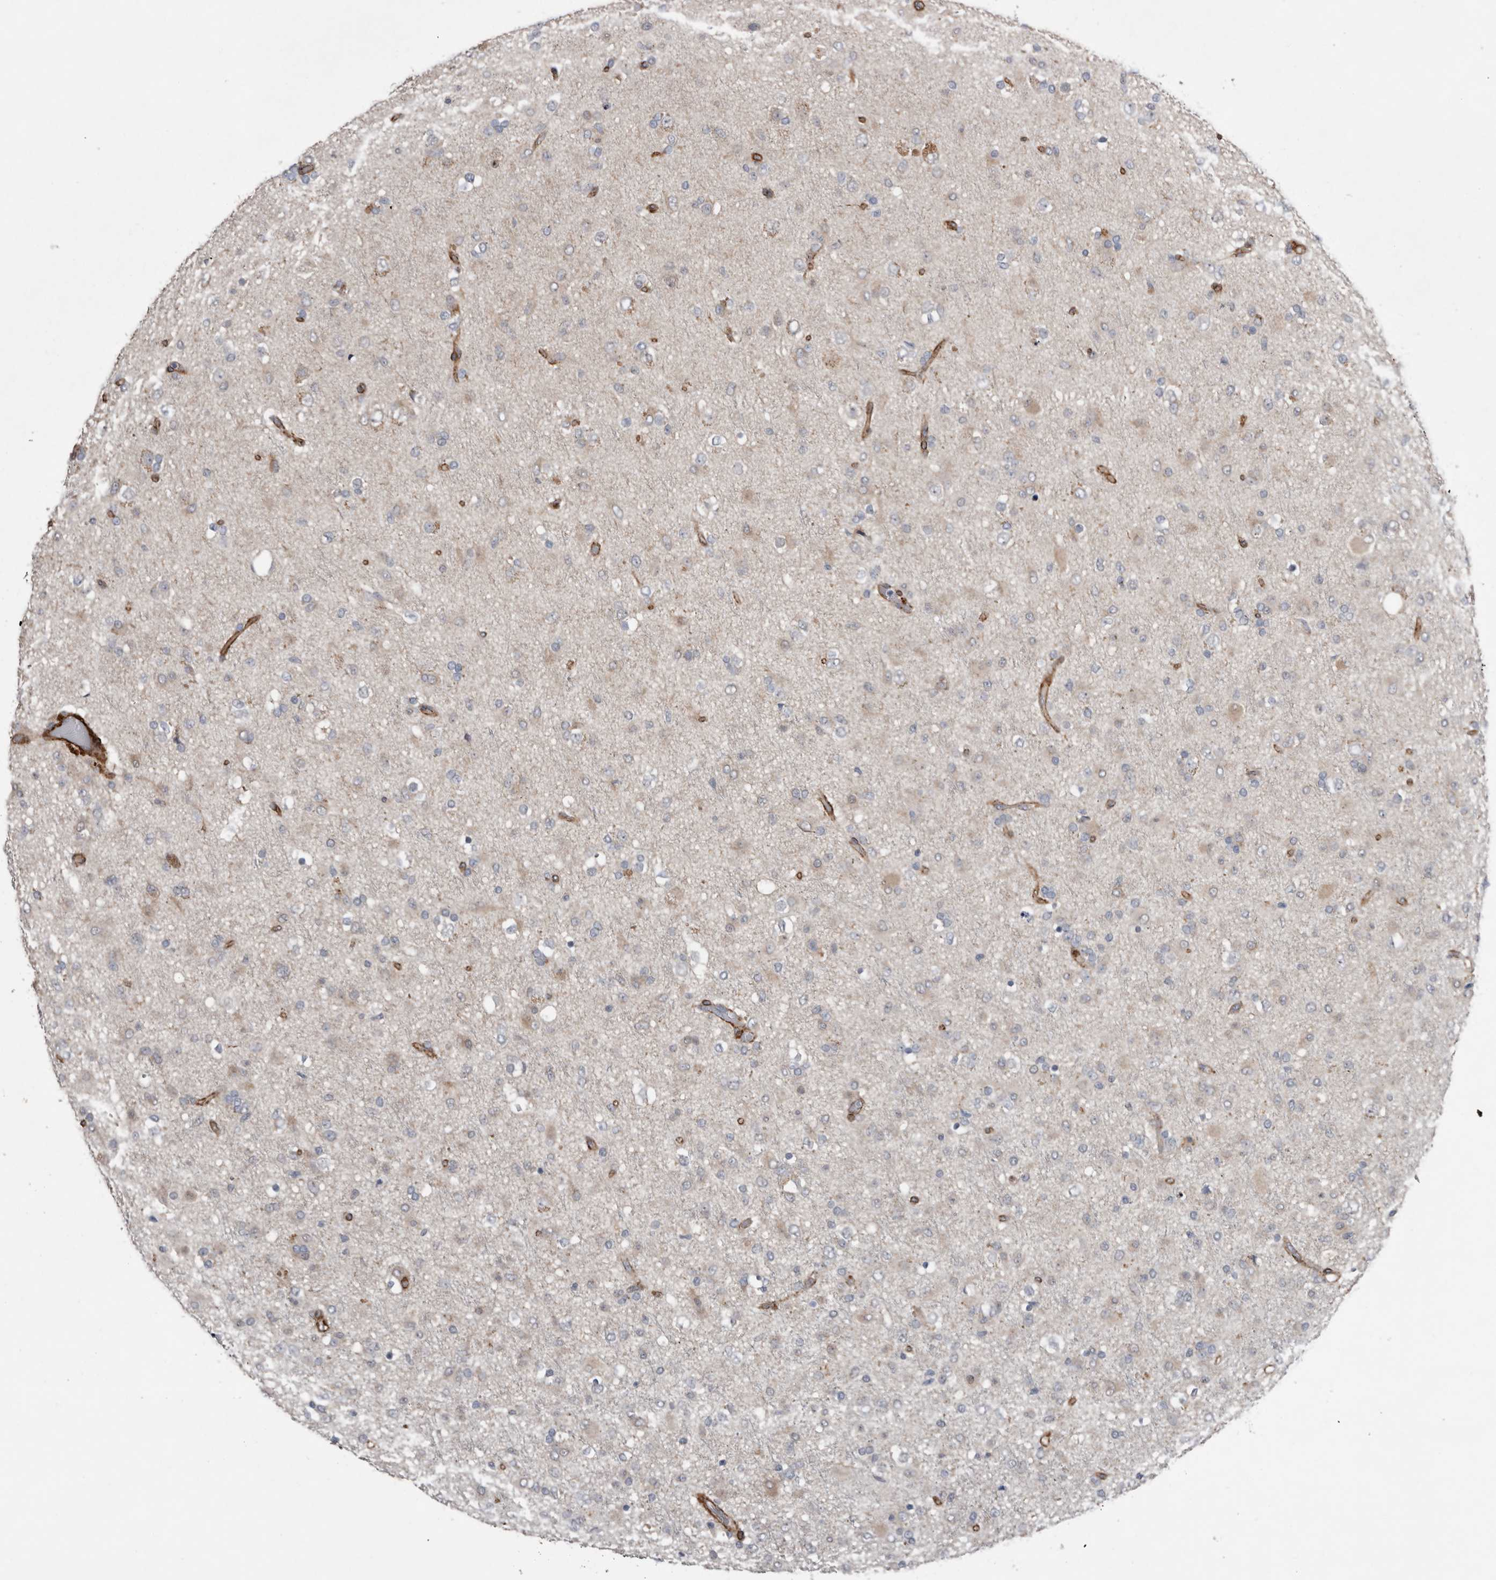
{"staining": {"intensity": "weak", "quantity": "<25%", "location": "cytoplasmic/membranous"}, "tissue": "glioma", "cell_type": "Tumor cells", "image_type": "cancer", "snomed": [{"axis": "morphology", "description": "Glioma, malignant, Low grade"}, {"axis": "topography", "description": "Brain"}], "caption": "High magnification brightfield microscopy of low-grade glioma (malignant) stained with DAB (brown) and counterstained with hematoxylin (blue): tumor cells show no significant positivity.", "gene": "RANBP17", "patient": {"sex": "male", "age": 65}}